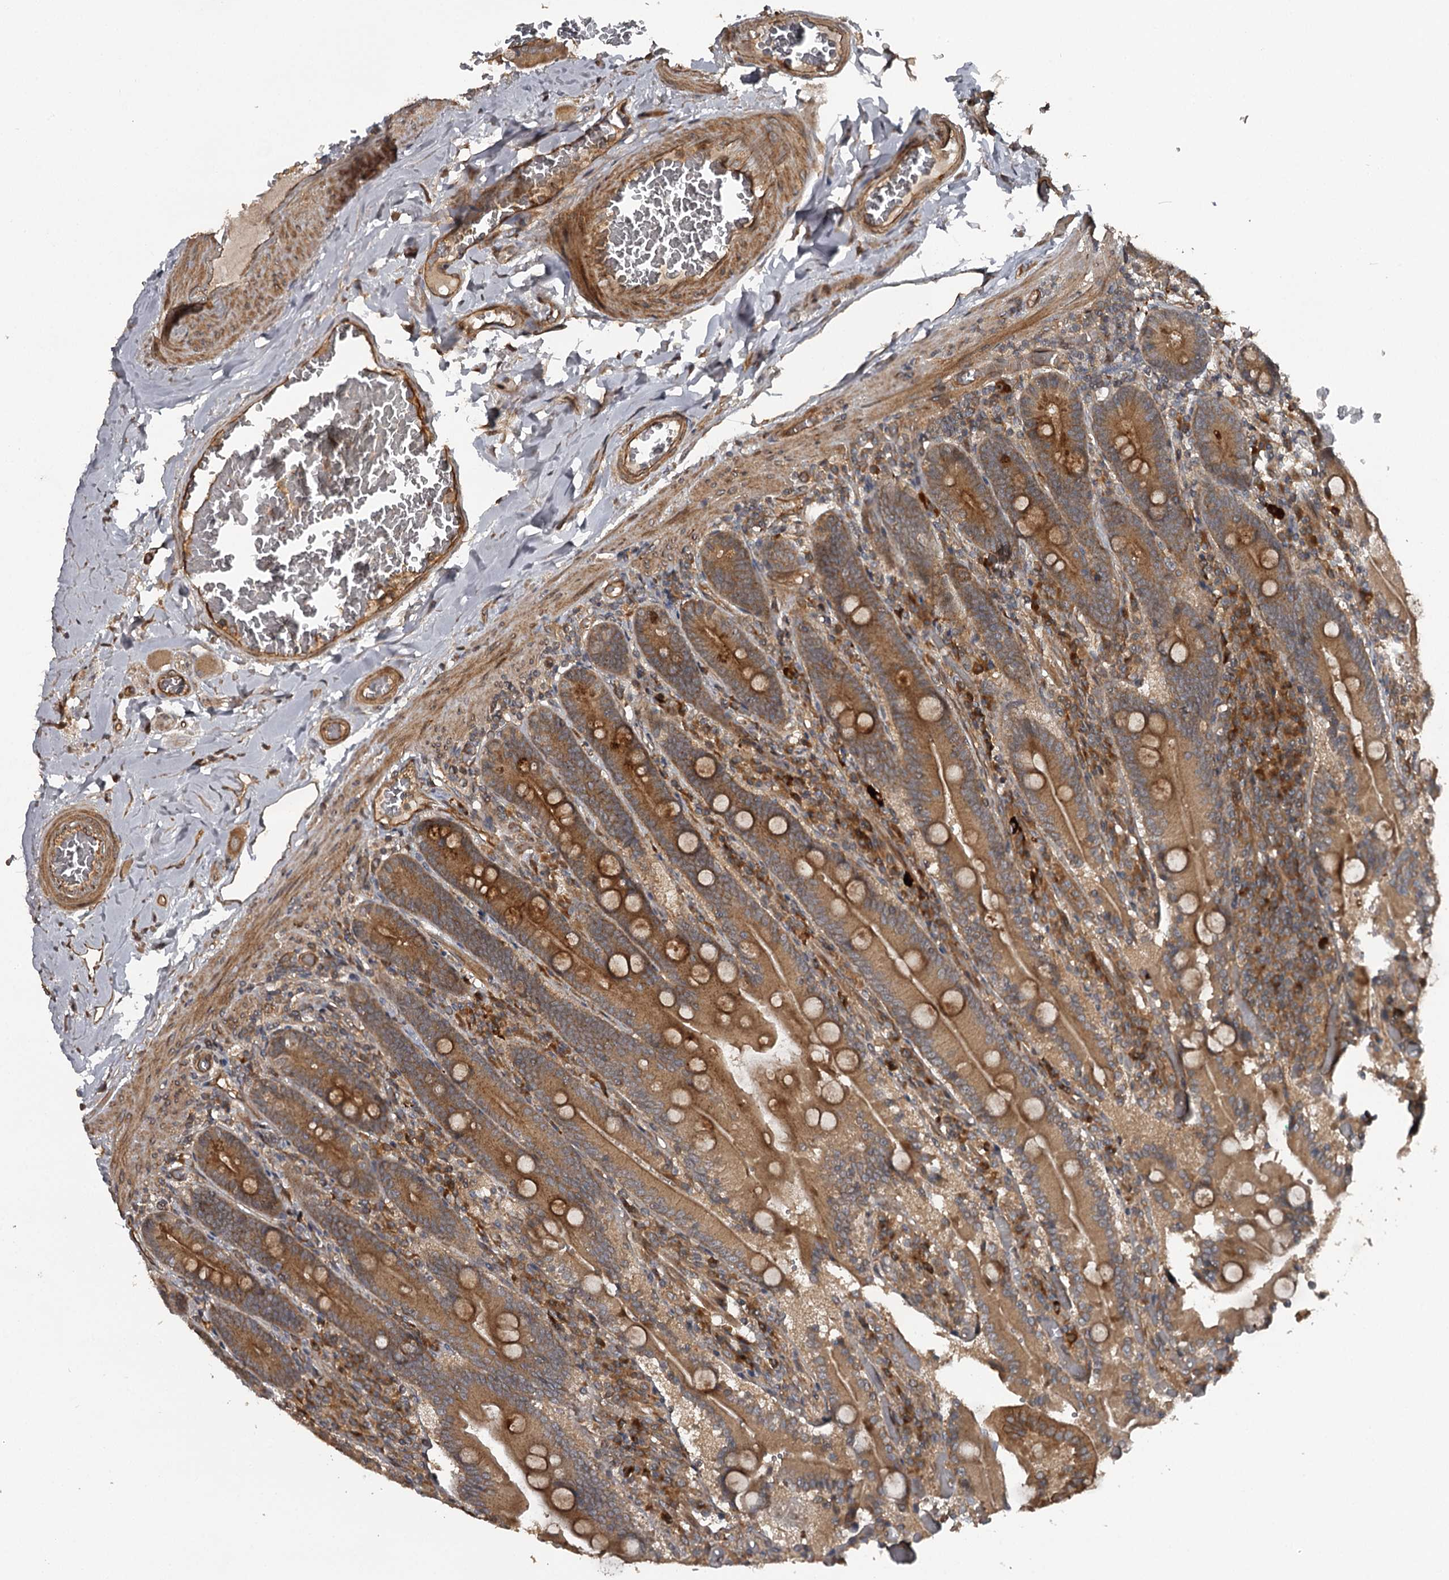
{"staining": {"intensity": "strong", "quantity": ">75%", "location": "cytoplasmic/membranous"}, "tissue": "duodenum", "cell_type": "Glandular cells", "image_type": "normal", "snomed": [{"axis": "morphology", "description": "Normal tissue, NOS"}, {"axis": "topography", "description": "Duodenum"}], "caption": "The immunohistochemical stain shows strong cytoplasmic/membranous staining in glandular cells of unremarkable duodenum. Nuclei are stained in blue.", "gene": "RAB21", "patient": {"sex": "female", "age": 62}}